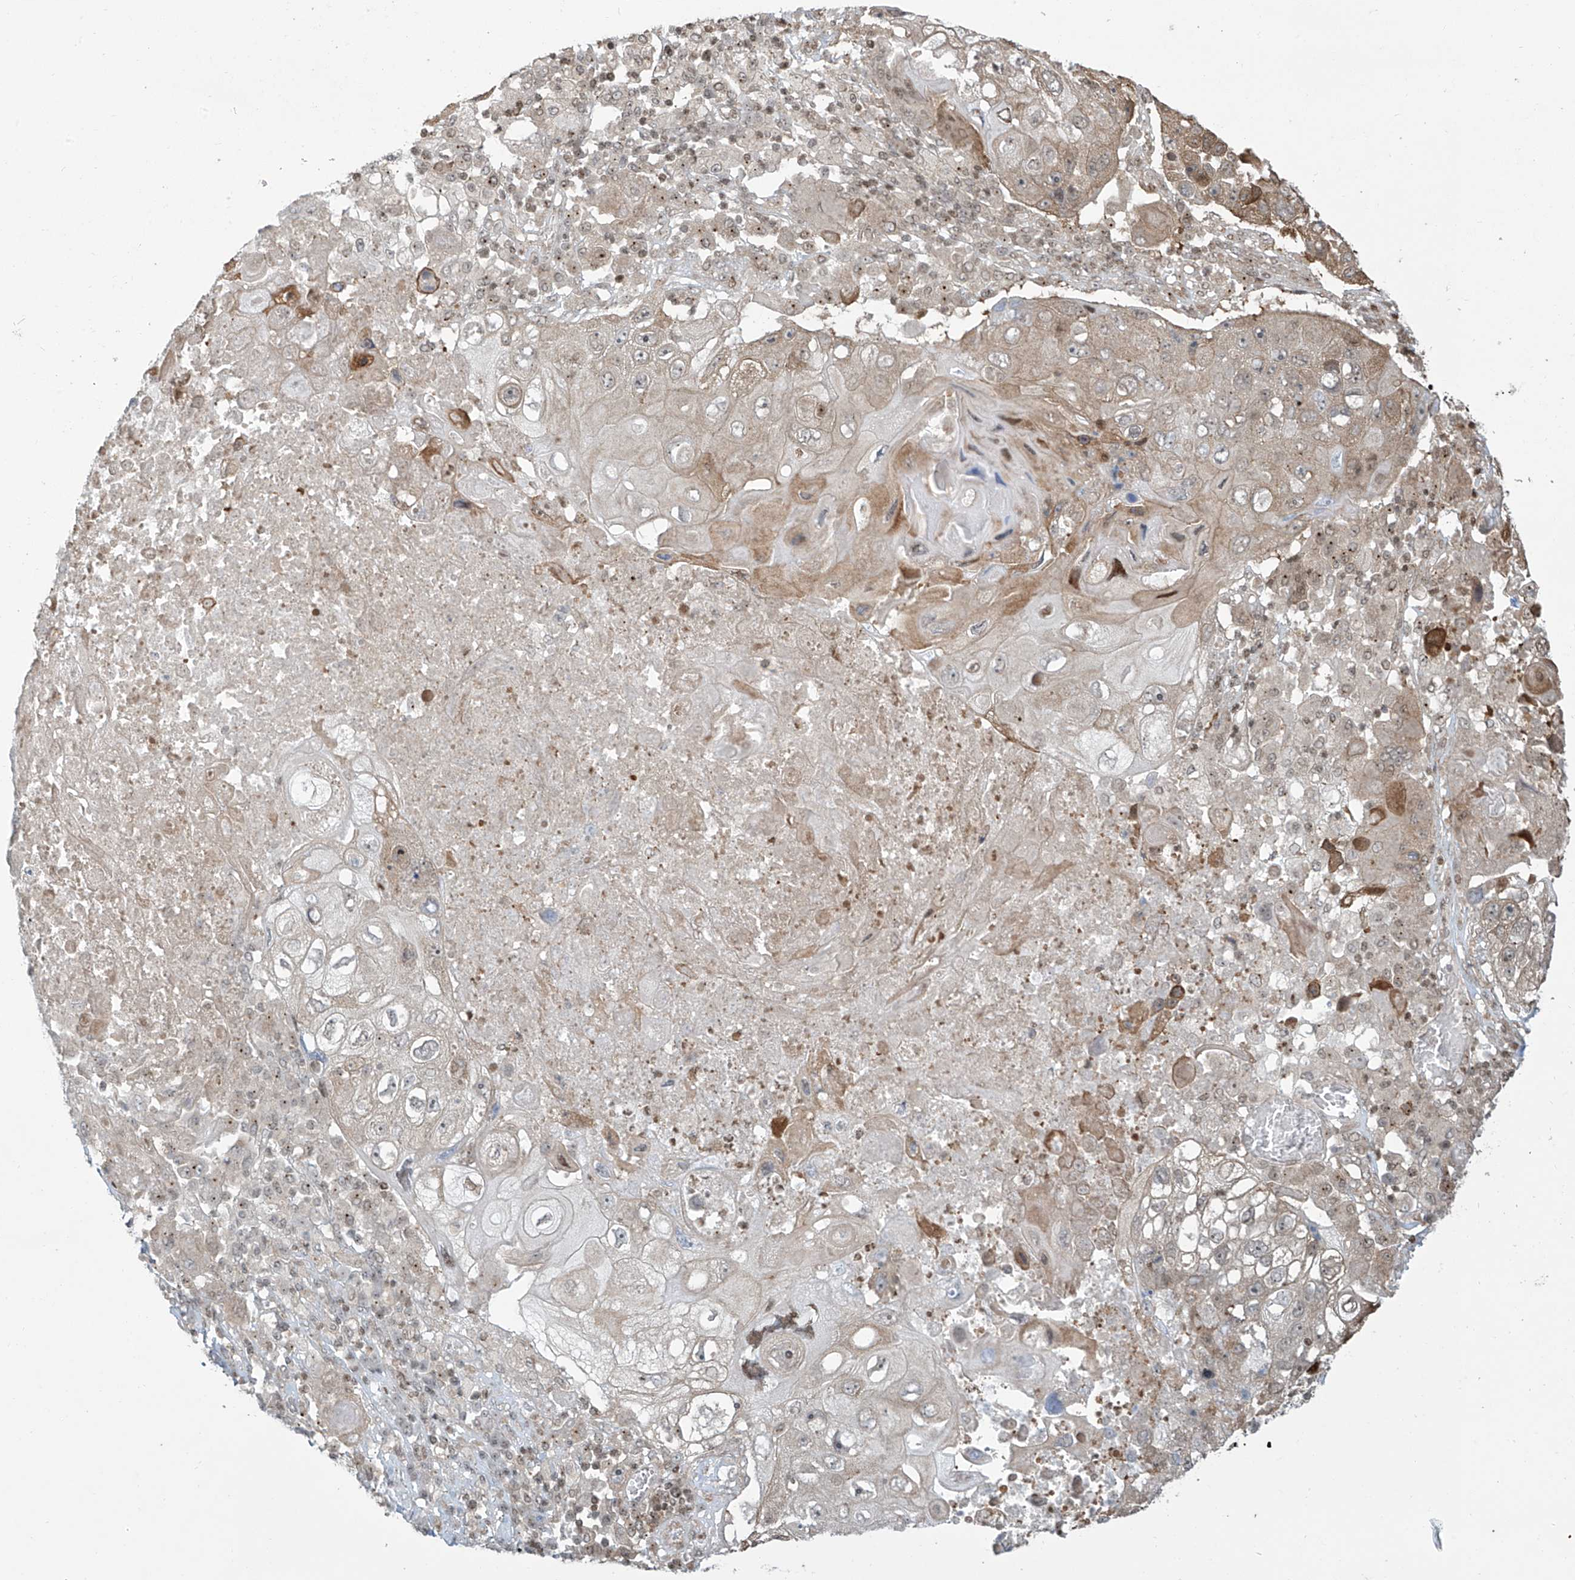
{"staining": {"intensity": "moderate", "quantity": "<25%", "location": "cytoplasmic/membranous,nuclear"}, "tissue": "lung cancer", "cell_type": "Tumor cells", "image_type": "cancer", "snomed": [{"axis": "morphology", "description": "Squamous cell carcinoma, NOS"}, {"axis": "topography", "description": "Lung"}], "caption": "Human lung squamous cell carcinoma stained with a protein marker displays moderate staining in tumor cells.", "gene": "VMP1", "patient": {"sex": "male", "age": 61}}